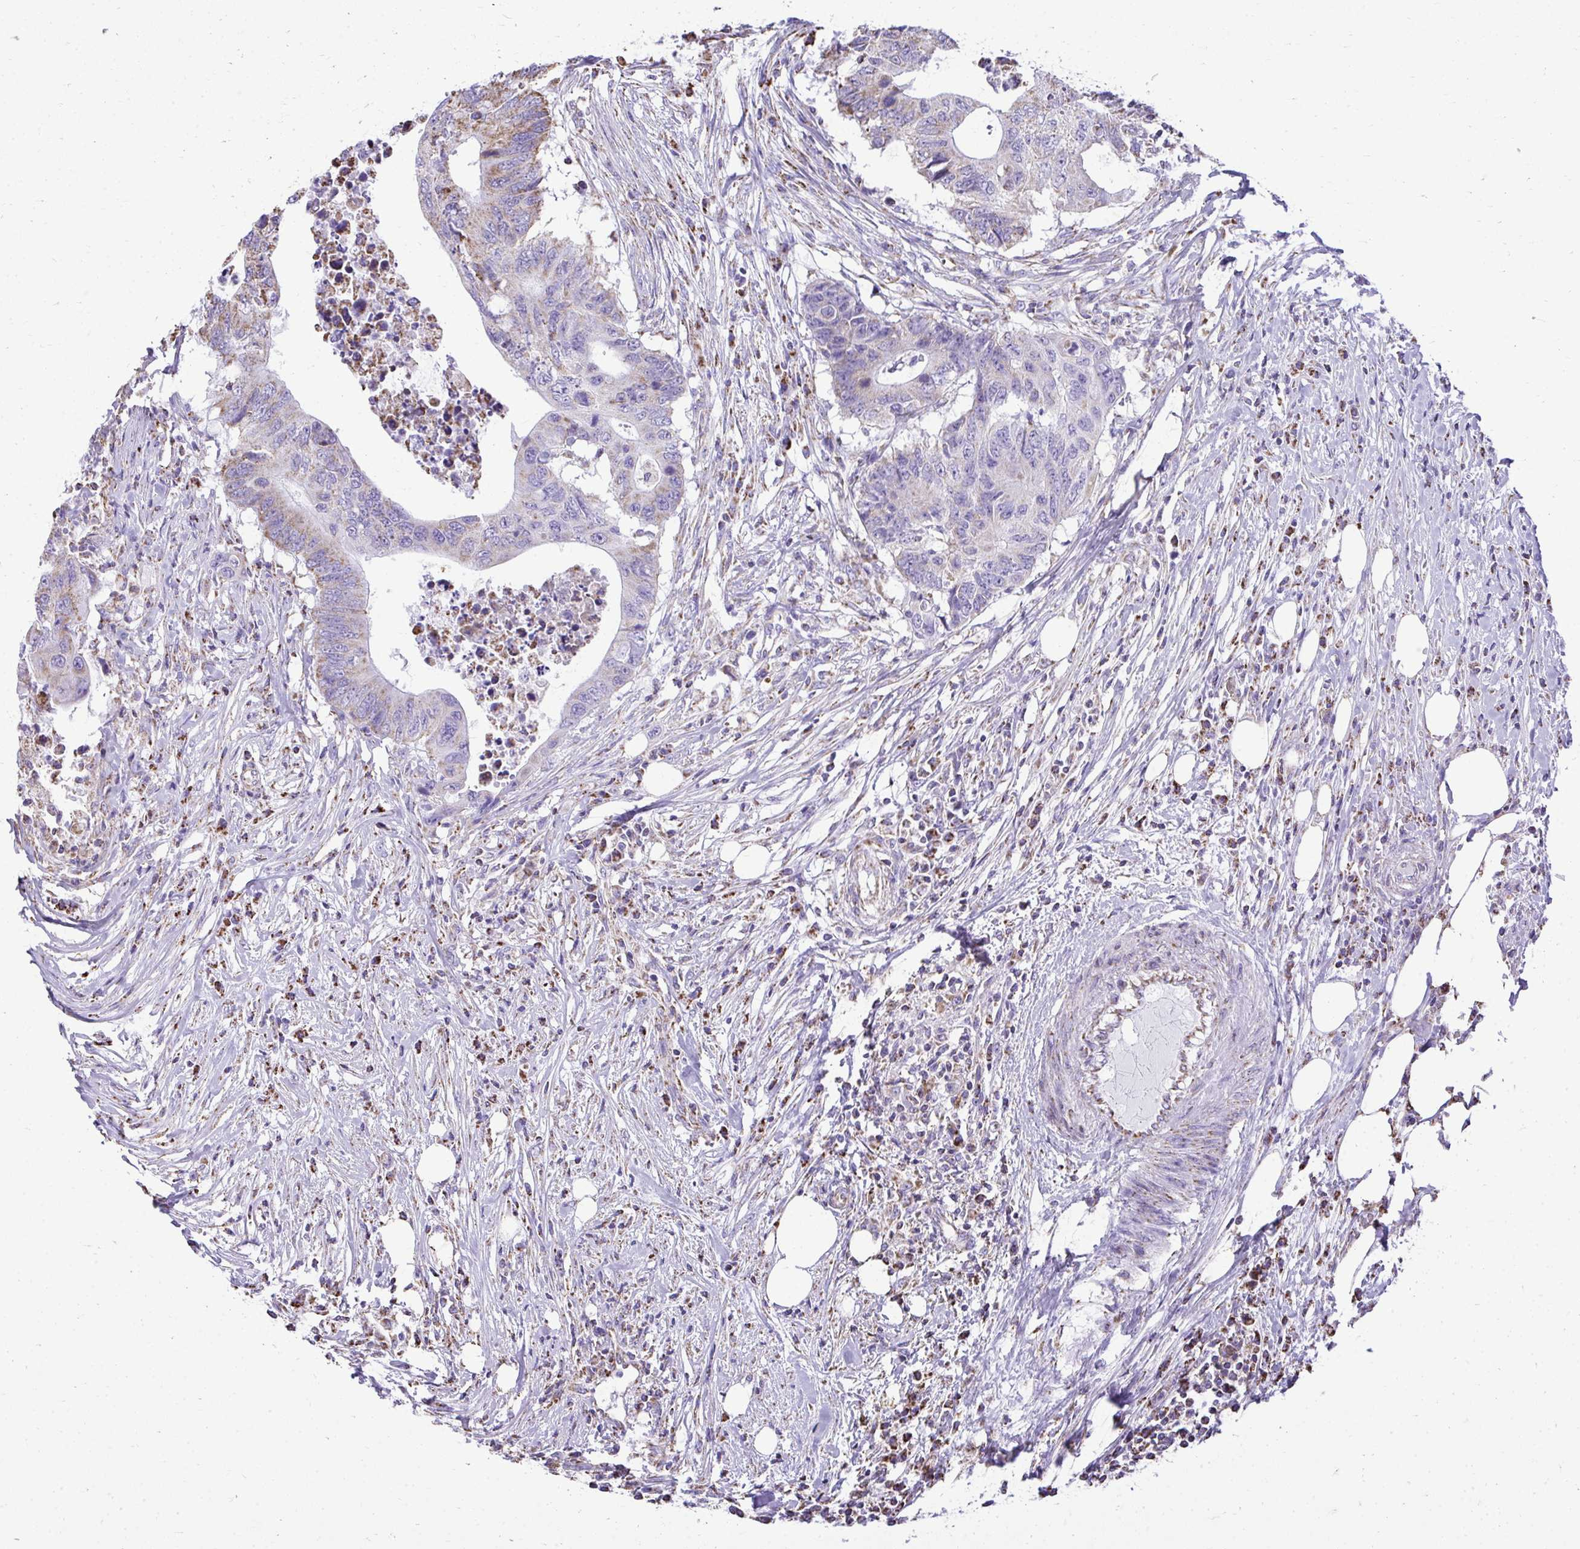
{"staining": {"intensity": "weak", "quantity": "<25%", "location": "cytoplasmic/membranous"}, "tissue": "colorectal cancer", "cell_type": "Tumor cells", "image_type": "cancer", "snomed": [{"axis": "morphology", "description": "Adenocarcinoma, NOS"}, {"axis": "topography", "description": "Colon"}], "caption": "This is a photomicrograph of immunohistochemistry staining of colorectal cancer, which shows no expression in tumor cells.", "gene": "MPZL2", "patient": {"sex": "male", "age": 71}}